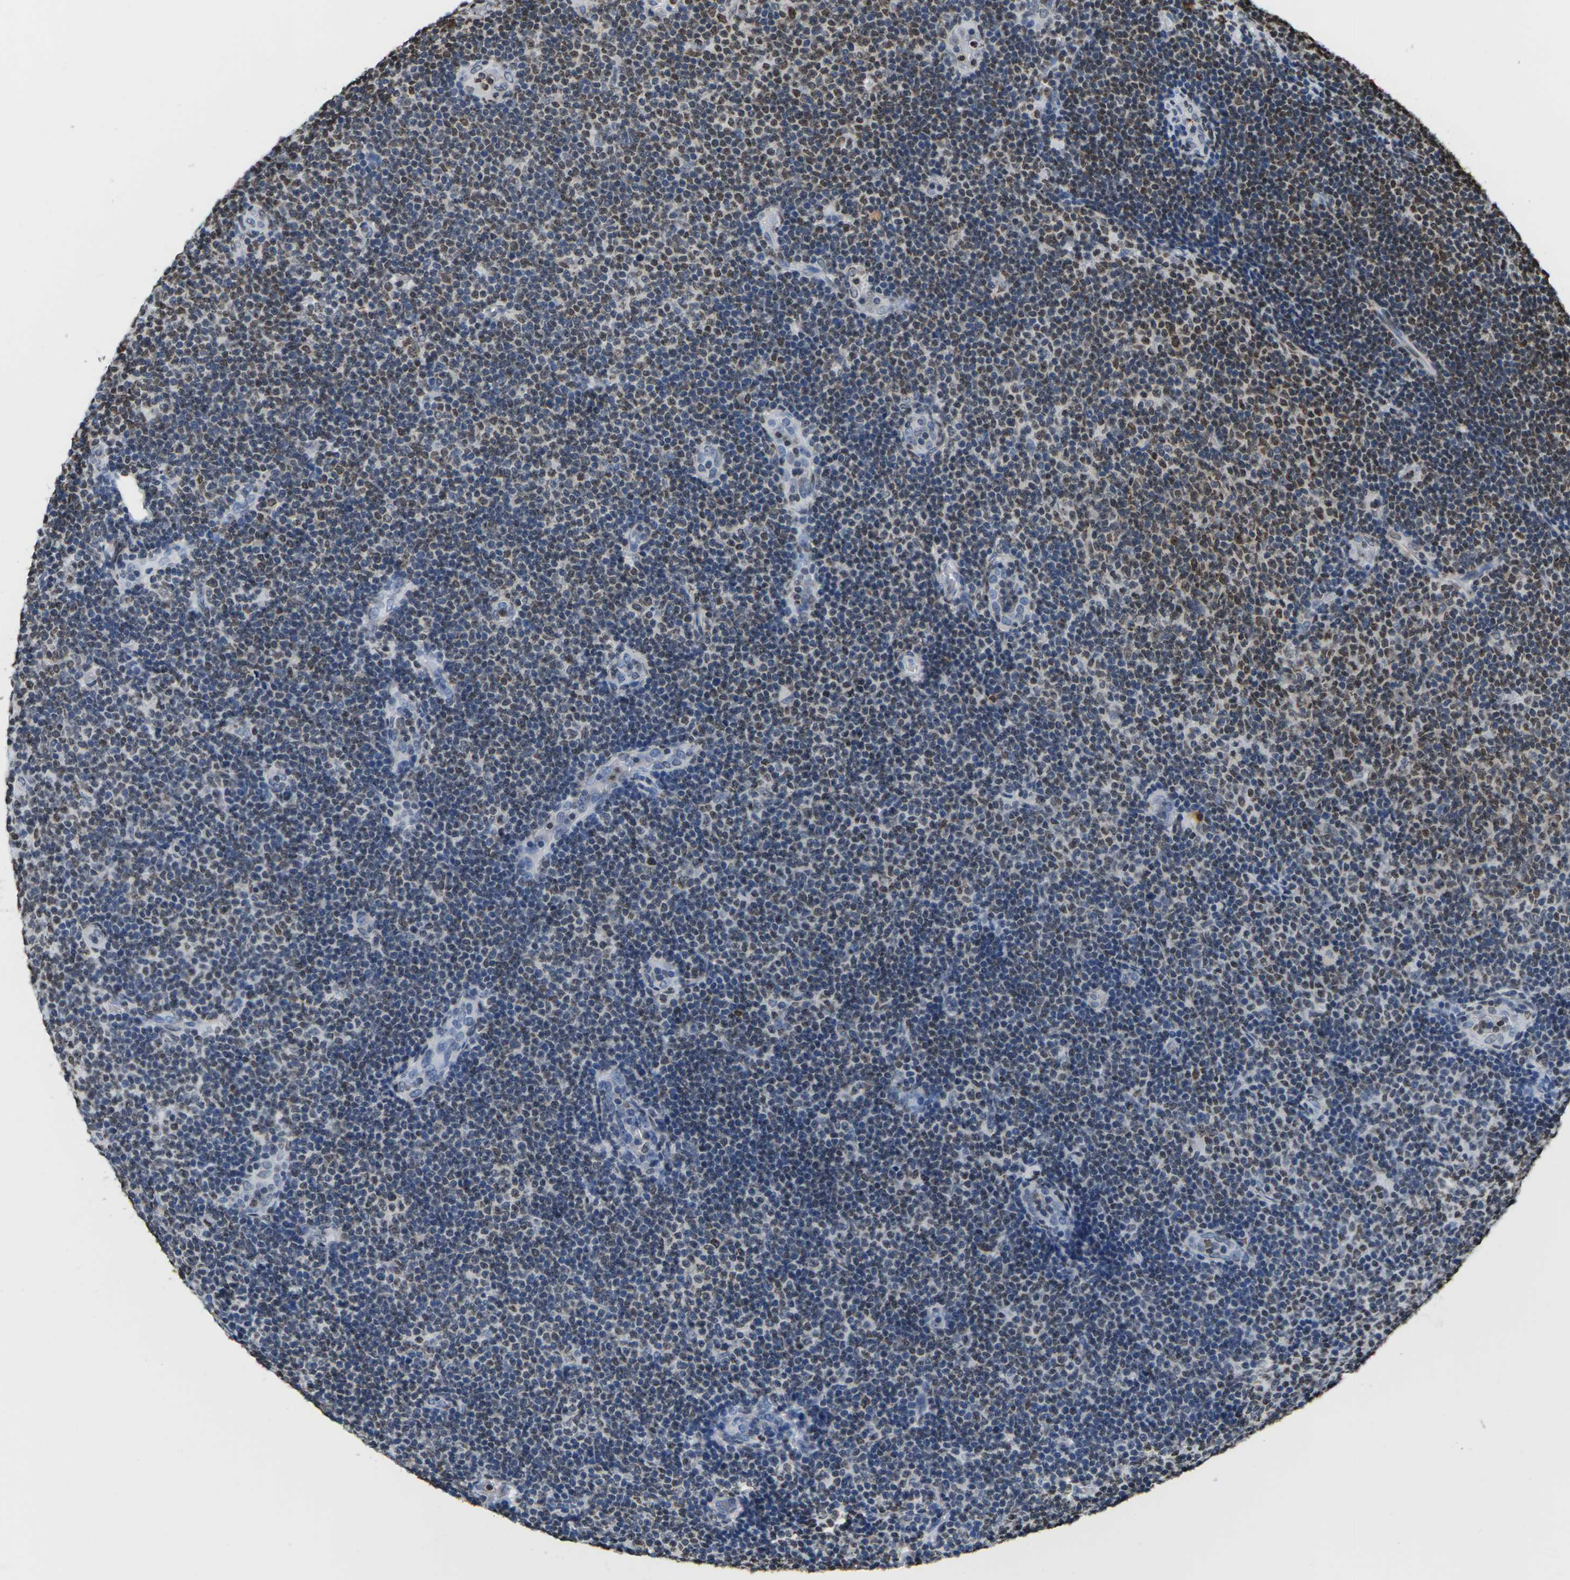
{"staining": {"intensity": "moderate", "quantity": "<25%", "location": "nuclear"}, "tissue": "lymphoma", "cell_type": "Tumor cells", "image_type": "cancer", "snomed": [{"axis": "morphology", "description": "Malignant lymphoma, non-Hodgkin's type, Low grade"}, {"axis": "topography", "description": "Lymph node"}], "caption": "The image exhibits staining of lymphoma, revealing moderate nuclear protein expression (brown color) within tumor cells.", "gene": "H2AC21", "patient": {"sex": "male", "age": 83}}